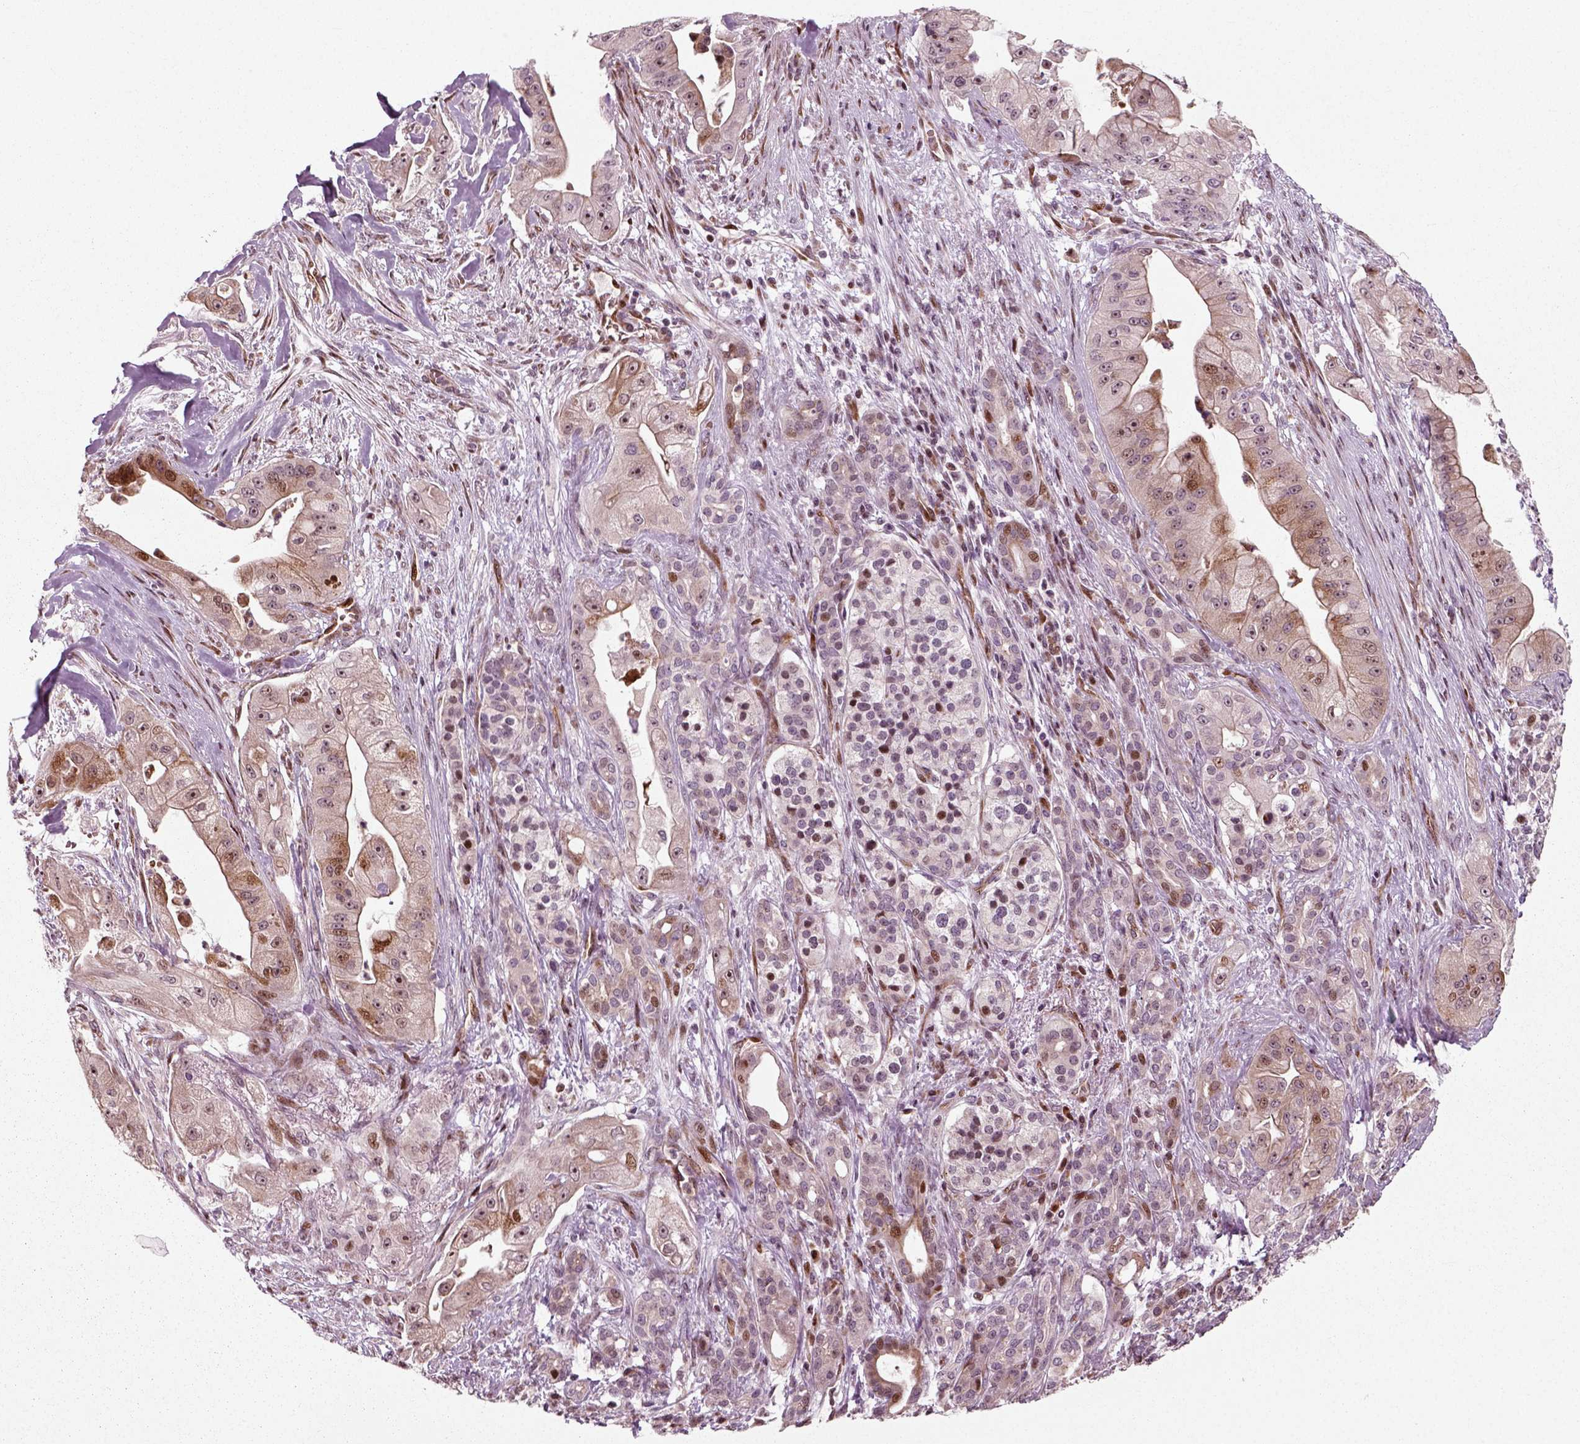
{"staining": {"intensity": "moderate", "quantity": "<25%", "location": "nuclear"}, "tissue": "pancreatic cancer", "cell_type": "Tumor cells", "image_type": "cancer", "snomed": [{"axis": "morphology", "description": "Normal tissue, NOS"}, {"axis": "morphology", "description": "Inflammation, NOS"}, {"axis": "morphology", "description": "Adenocarcinoma, NOS"}, {"axis": "topography", "description": "Pancreas"}], "caption": "Pancreatic cancer was stained to show a protein in brown. There is low levels of moderate nuclear staining in about <25% of tumor cells. The protein is stained brown, and the nuclei are stained in blue (DAB IHC with brightfield microscopy, high magnification).", "gene": "CDC14A", "patient": {"sex": "male", "age": 57}}